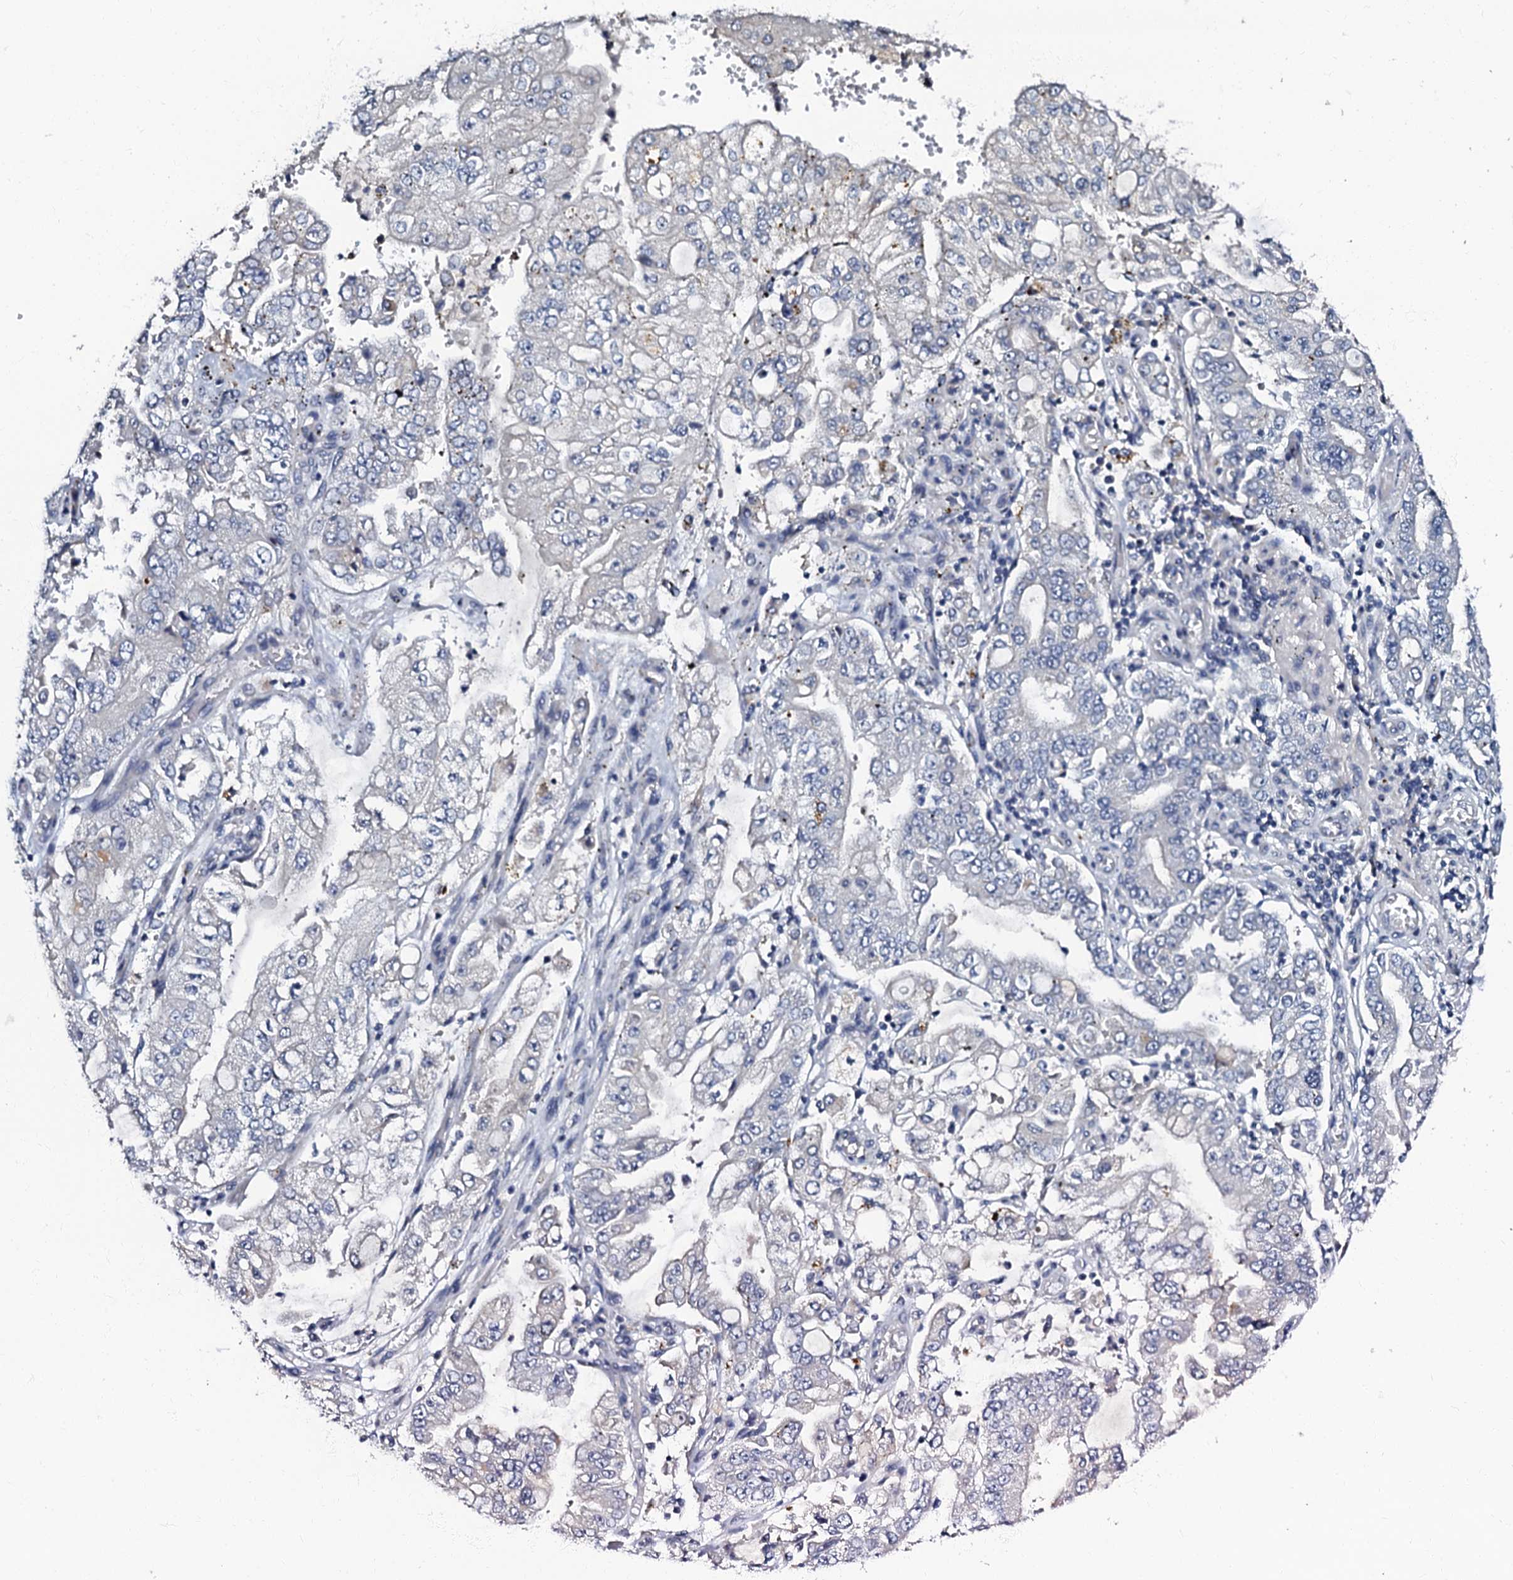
{"staining": {"intensity": "negative", "quantity": "none", "location": "none"}, "tissue": "stomach cancer", "cell_type": "Tumor cells", "image_type": "cancer", "snomed": [{"axis": "morphology", "description": "Adenocarcinoma, NOS"}, {"axis": "topography", "description": "Stomach"}], "caption": "Tumor cells are negative for brown protein staining in stomach cancer (adenocarcinoma).", "gene": "OLAH", "patient": {"sex": "male", "age": 76}}